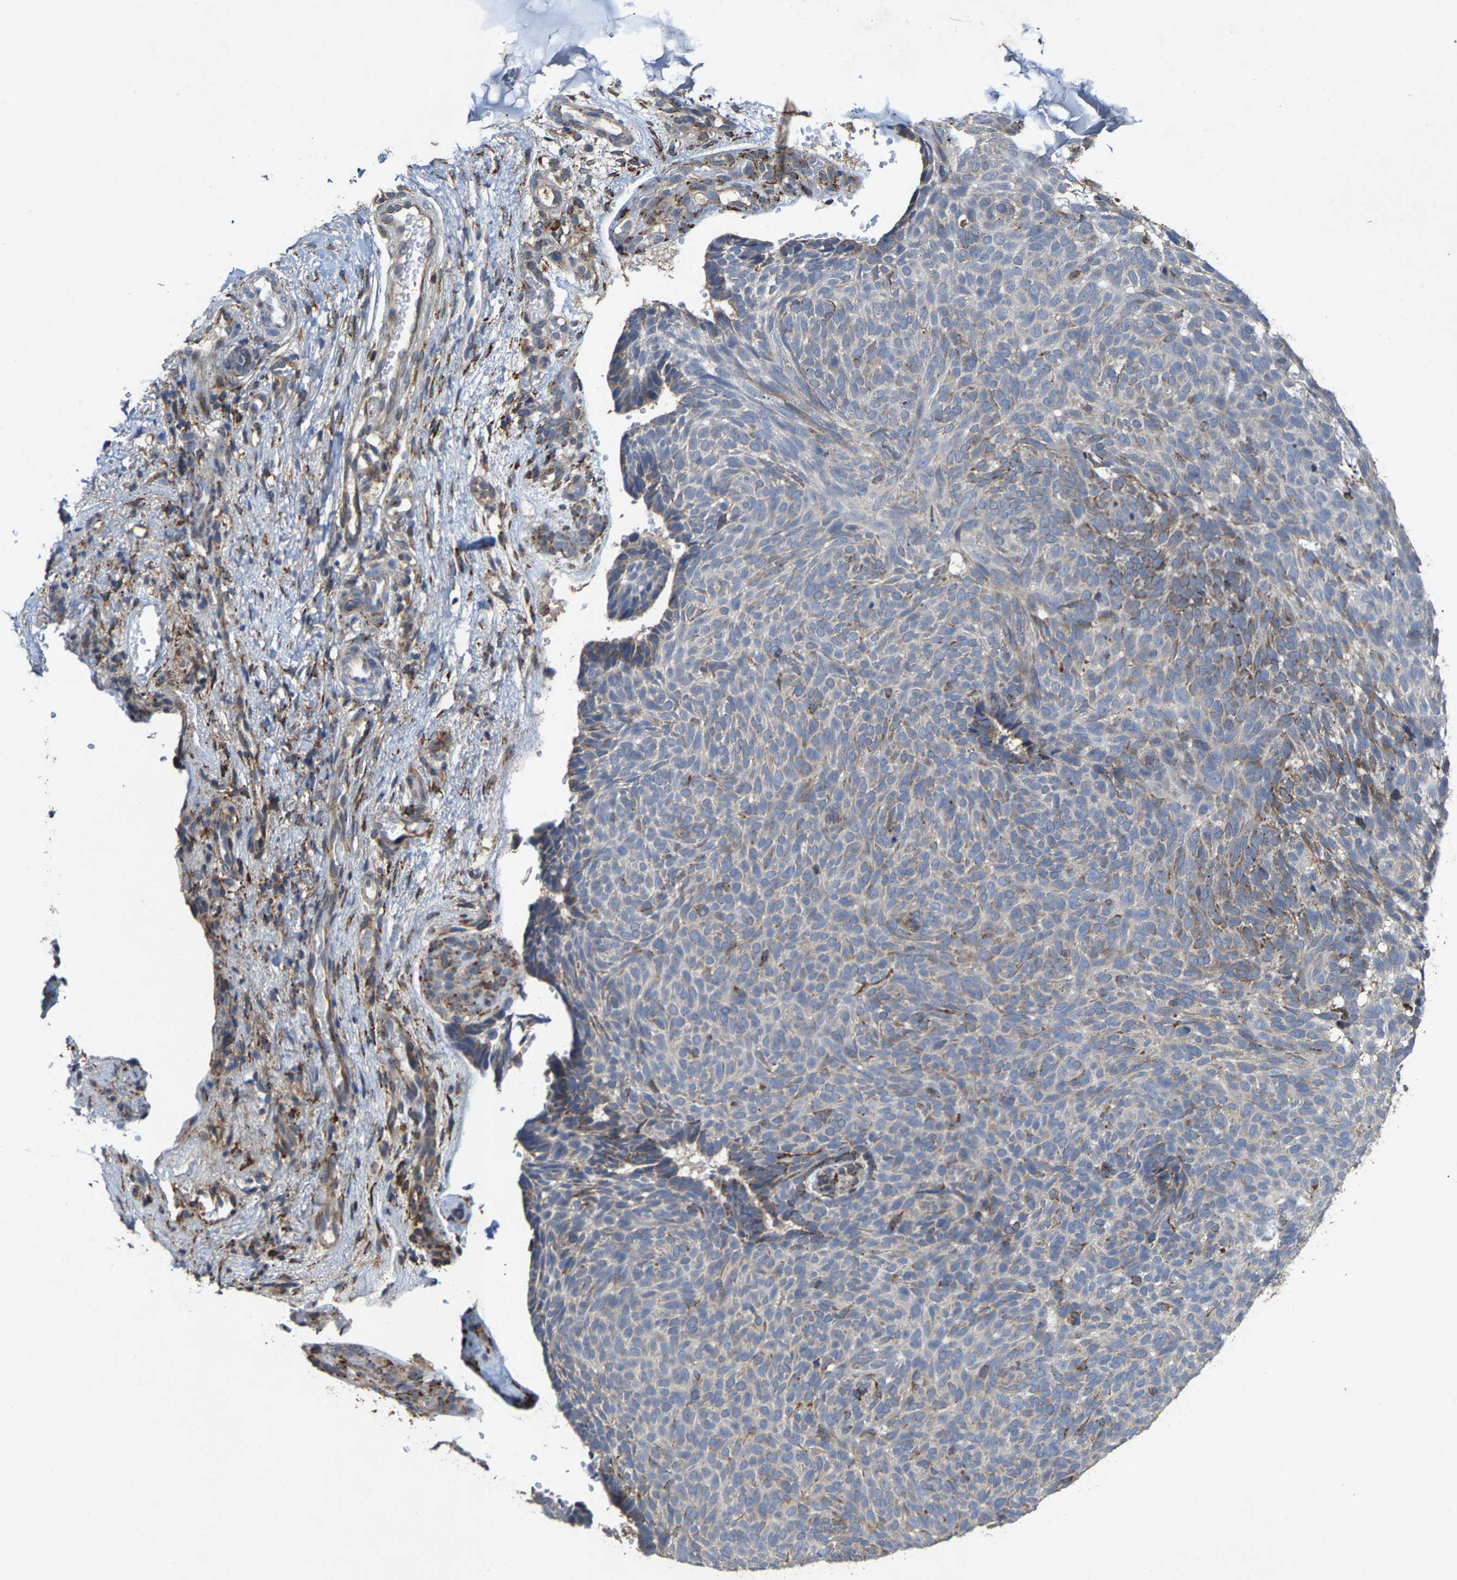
{"staining": {"intensity": "weak", "quantity": "<25%", "location": "cytoplasmic/membranous"}, "tissue": "skin cancer", "cell_type": "Tumor cells", "image_type": "cancer", "snomed": [{"axis": "morphology", "description": "Basal cell carcinoma"}, {"axis": "topography", "description": "Skin"}], "caption": "A histopathology image of human basal cell carcinoma (skin) is negative for staining in tumor cells. Nuclei are stained in blue.", "gene": "FGD3", "patient": {"sex": "male", "age": 61}}